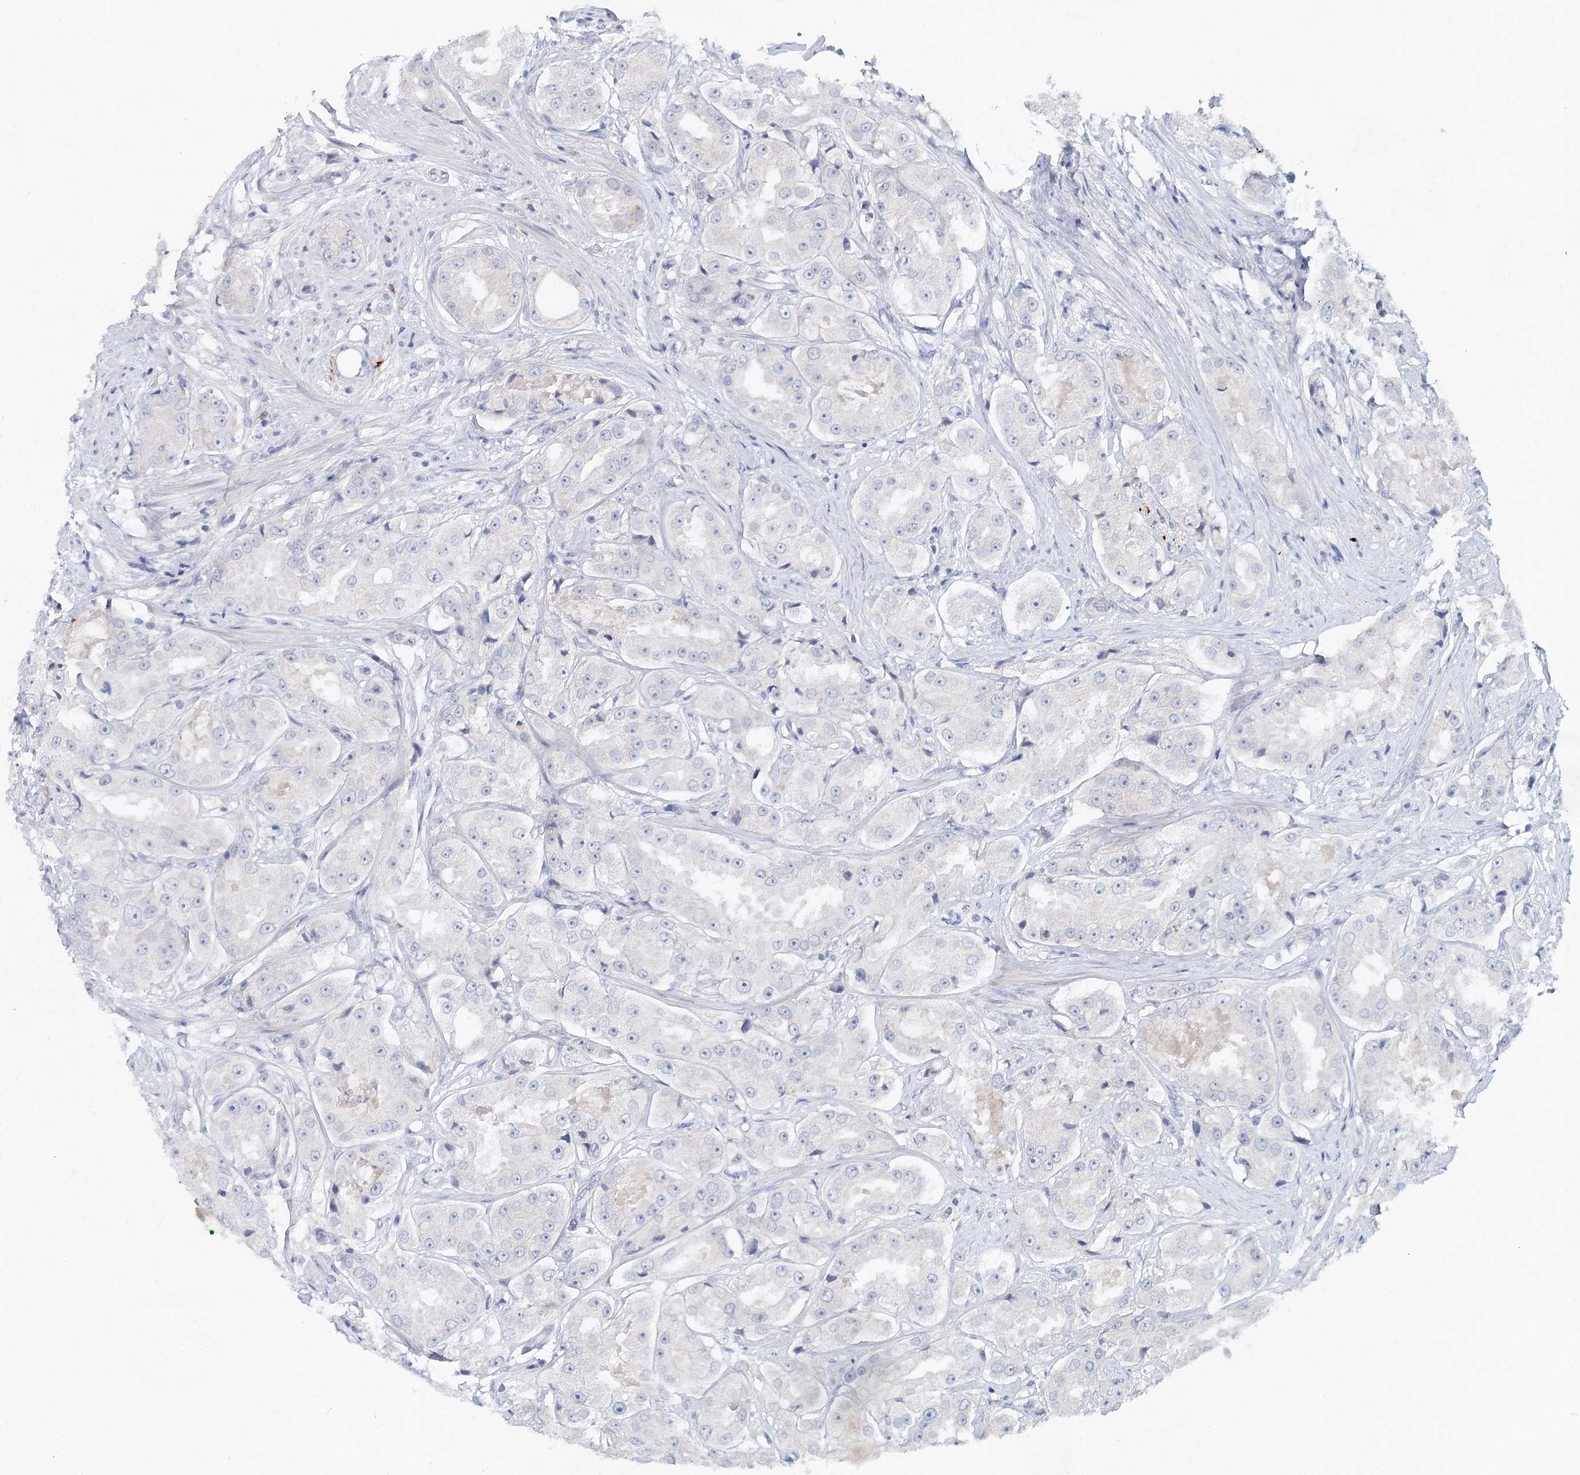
{"staining": {"intensity": "negative", "quantity": "none", "location": "none"}, "tissue": "prostate cancer", "cell_type": "Tumor cells", "image_type": "cancer", "snomed": [{"axis": "morphology", "description": "Adenocarcinoma, High grade"}, {"axis": "topography", "description": "Prostate"}], "caption": "Immunohistochemical staining of human high-grade adenocarcinoma (prostate) exhibits no significant expression in tumor cells. (DAB (3,3'-diaminobenzidine) immunohistochemistry (IHC) visualized using brightfield microscopy, high magnification).", "gene": "SLC19A3", "patient": {"sex": "male", "age": 73}}